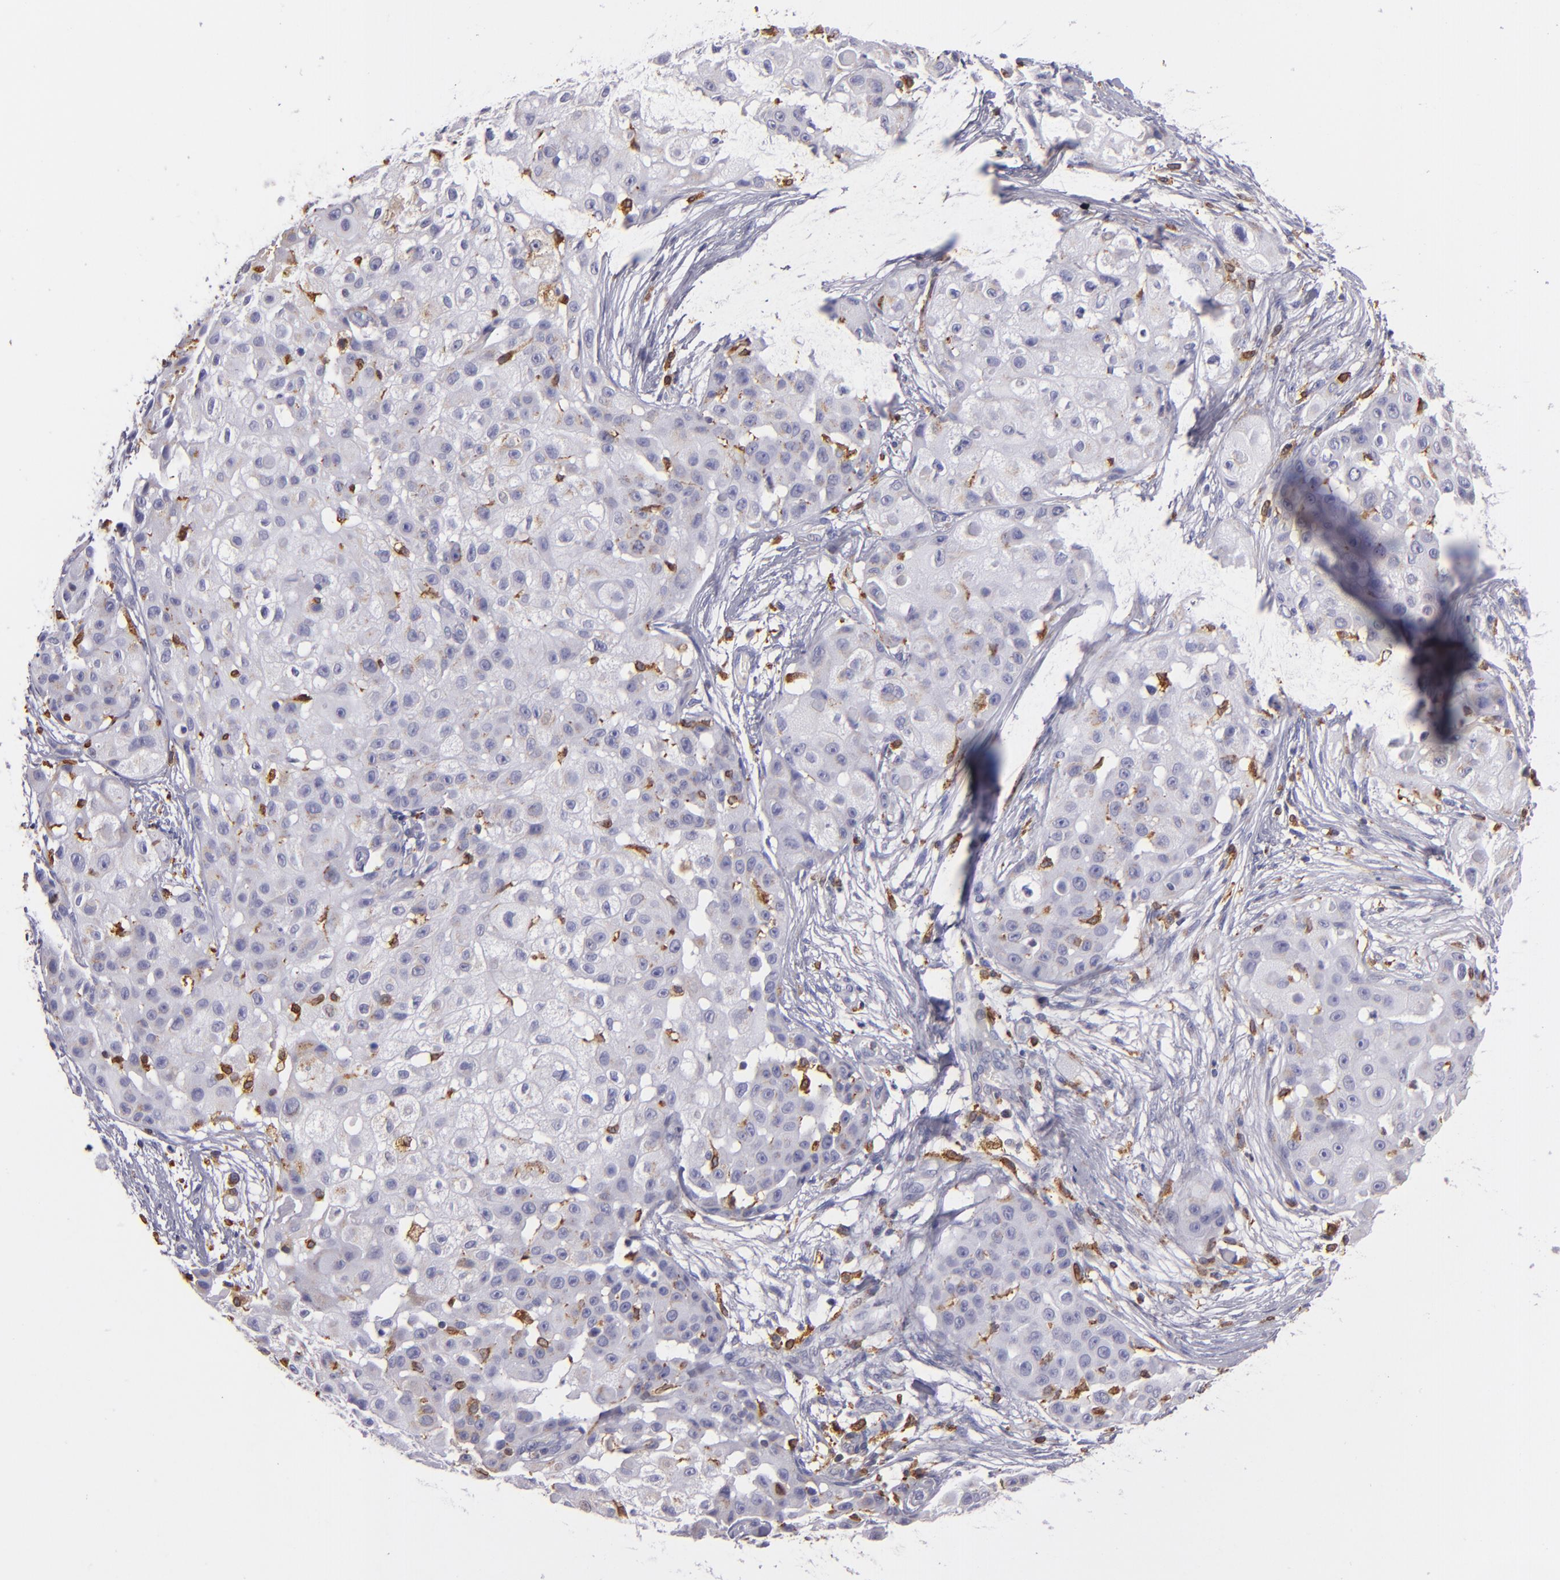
{"staining": {"intensity": "weak", "quantity": "<25%", "location": "cytoplasmic/membranous"}, "tissue": "skin cancer", "cell_type": "Tumor cells", "image_type": "cancer", "snomed": [{"axis": "morphology", "description": "Squamous cell carcinoma, NOS"}, {"axis": "topography", "description": "Skin"}], "caption": "The histopathology image reveals no staining of tumor cells in skin cancer. (DAB (3,3'-diaminobenzidine) immunohistochemistry, high magnification).", "gene": "CD74", "patient": {"sex": "female", "age": 57}}